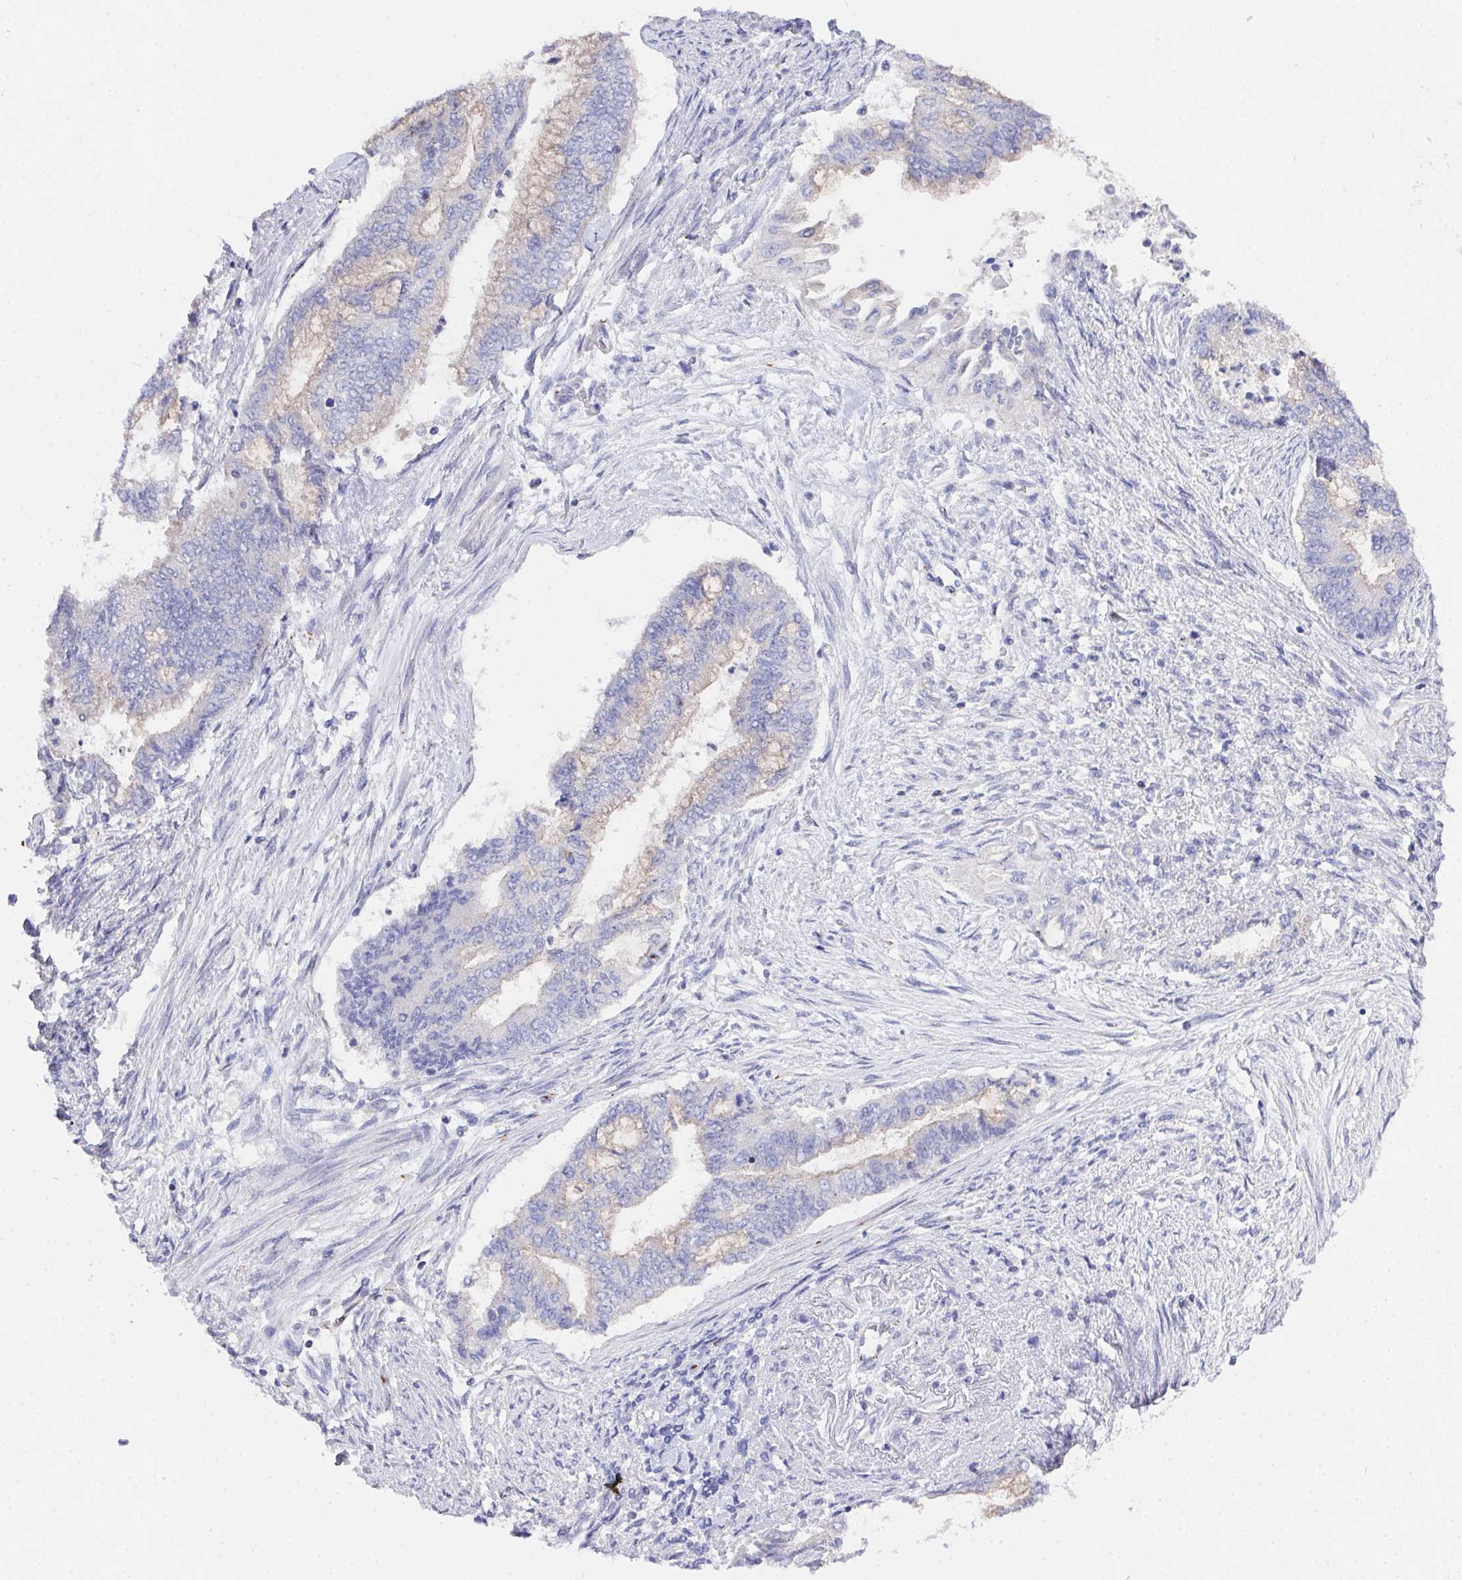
{"staining": {"intensity": "negative", "quantity": "none", "location": "none"}, "tissue": "endometrial cancer", "cell_type": "Tumor cells", "image_type": "cancer", "snomed": [{"axis": "morphology", "description": "Adenocarcinoma, NOS"}, {"axis": "topography", "description": "Endometrium"}], "caption": "There is no significant positivity in tumor cells of endometrial adenocarcinoma. (Stains: DAB (3,3'-diaminobenzidine) IHC with hematoxylin counter stain, Microscopy: brightfield microscopy at high magnification).", "gene": "PRG3", "patient": {"sex": "female", "age": 65}}